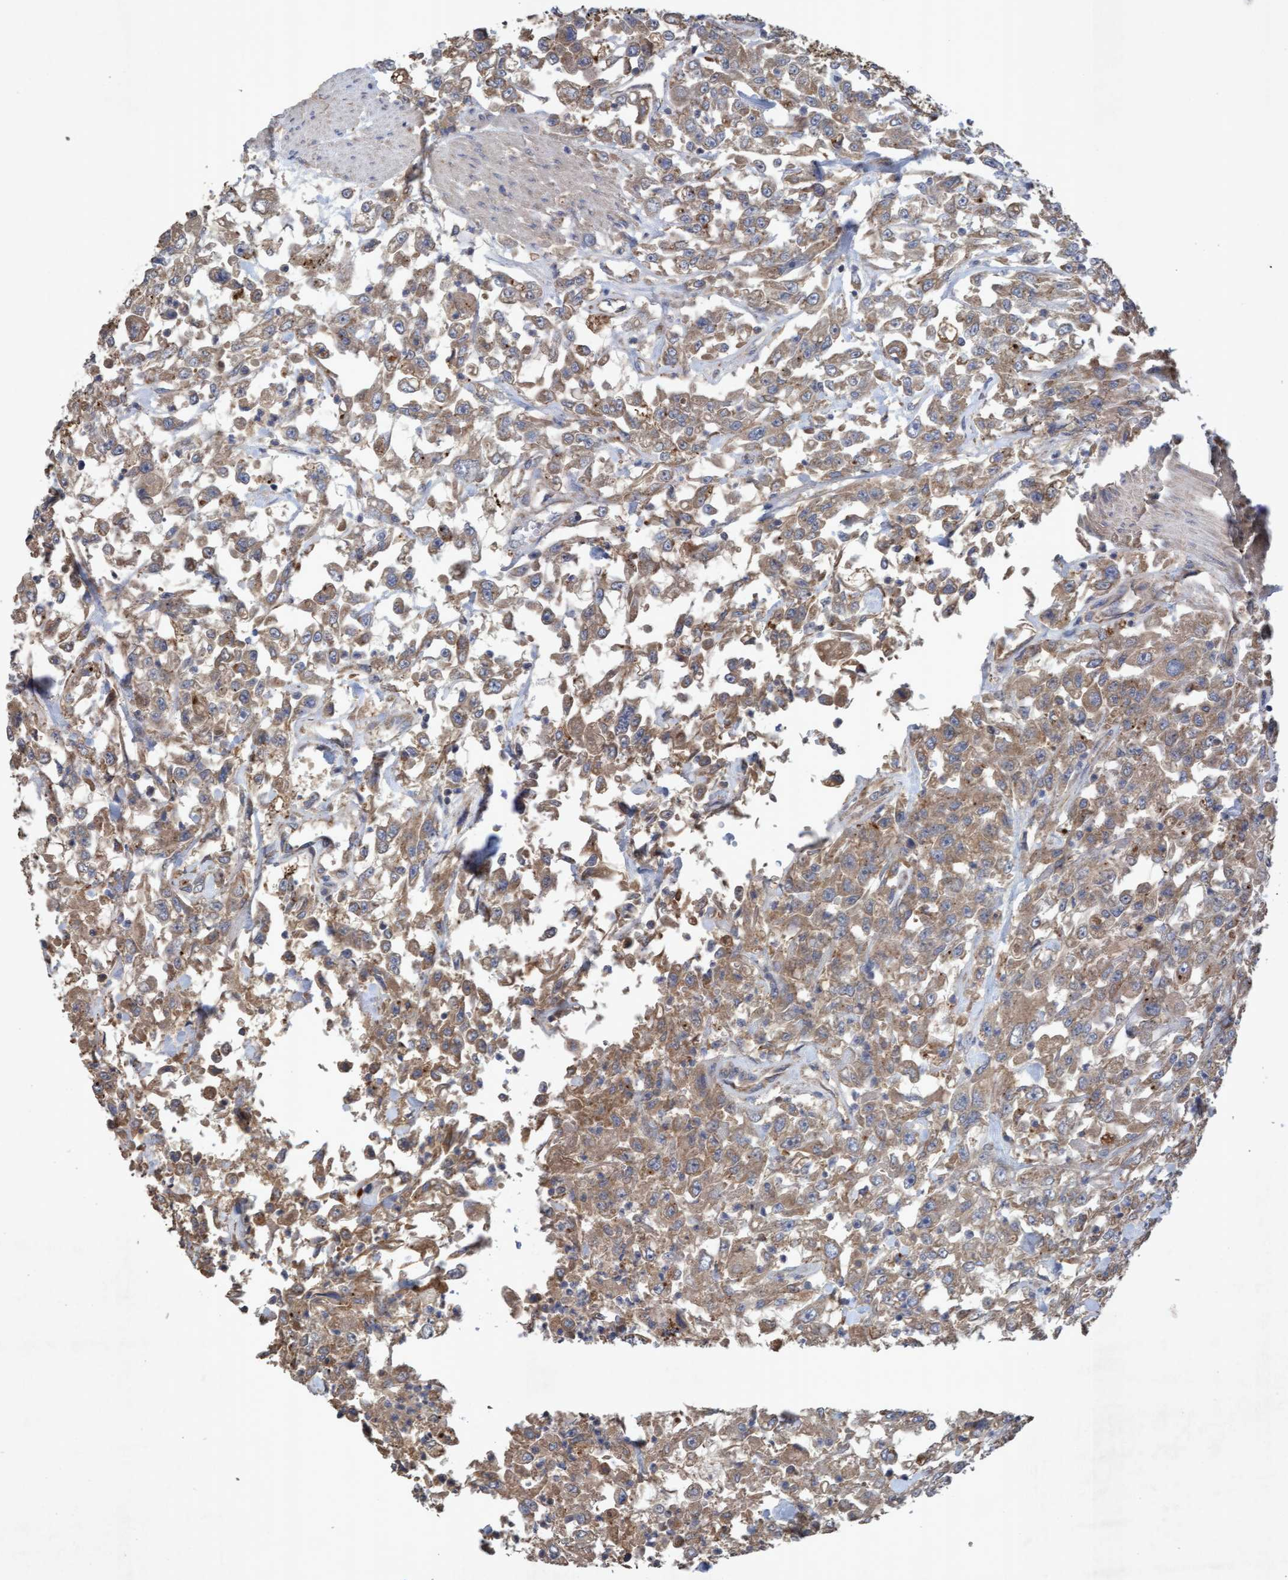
{"staining": {"intensity": "moderate", "quantity": ">75%", "location": "cytoplasmic/membranous"}, "tissue": "urothelial cancer", "cell_type": "Tumor cells", "image_type": "cancer", "snomed": [{"axis": "morphology", "description": "Urothelial carcinoma, High grade"}, {"axis": "topography", "description": "Urinary bladder"}], "caption": "A brown stain shows moderate cytoplasmic/membranous positivity of a protein in high-grade urothelial carcinoma tumor cells.", "gene": "ATPAF2", "patient": {"sex": "male", "age": 46}}